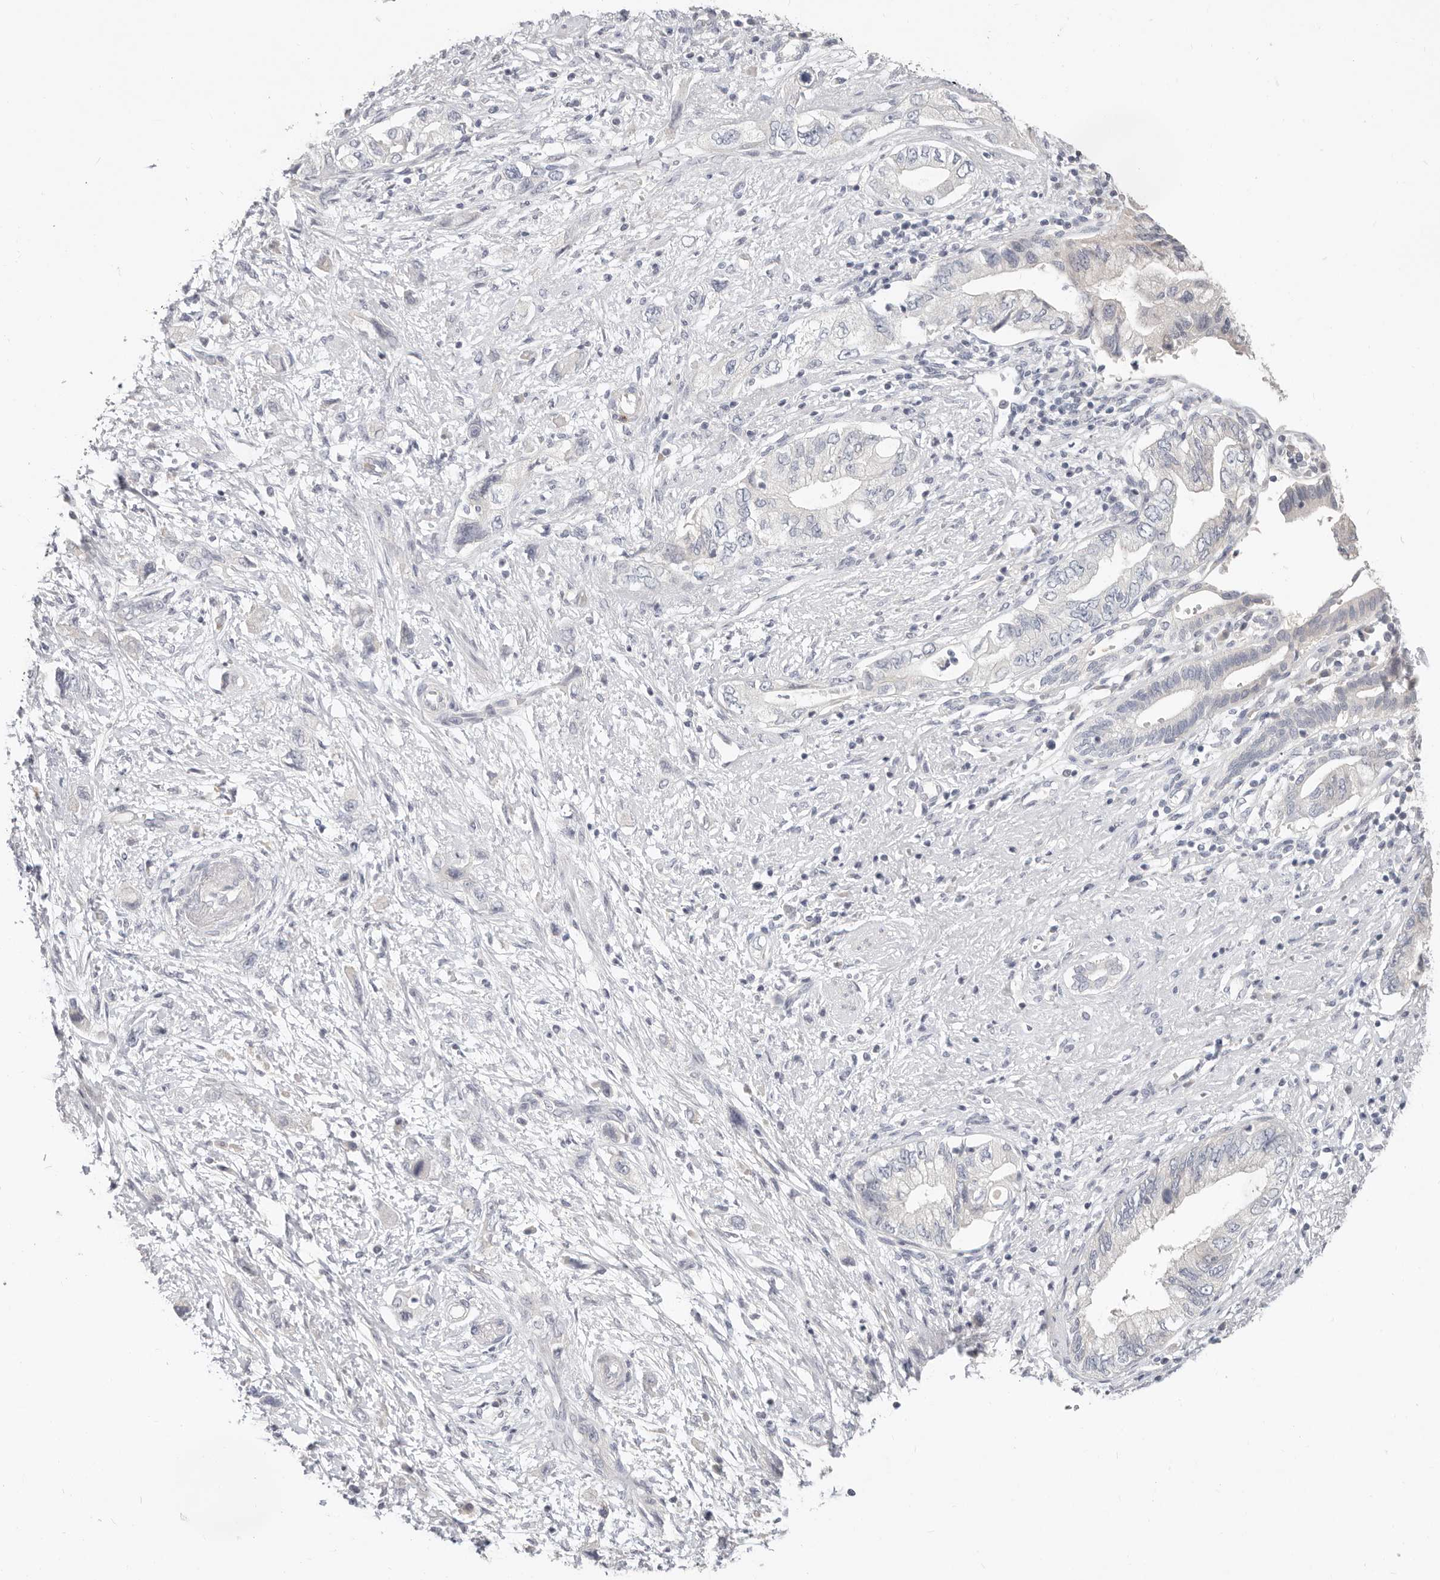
{"staining": {"intensity": "negative", "quantity": "none", "location": "none"}, "tissue": "pancreatic cancer", "cell_type": "Tumor cells", "image_type": "cancer", "snomed": [{"axis": "morphology", "description": "Adenocarcinoma, NOS"}, {"axis": "topography", "description": "Pancreas"}], "caption": "Human pancreatic cancer (adenocarcinoma) stained for a protein using IHC exhibits no positivity in tumor cells.", "gene": "TMEM63B", "patient": {"sex": "female", "age": 73}}